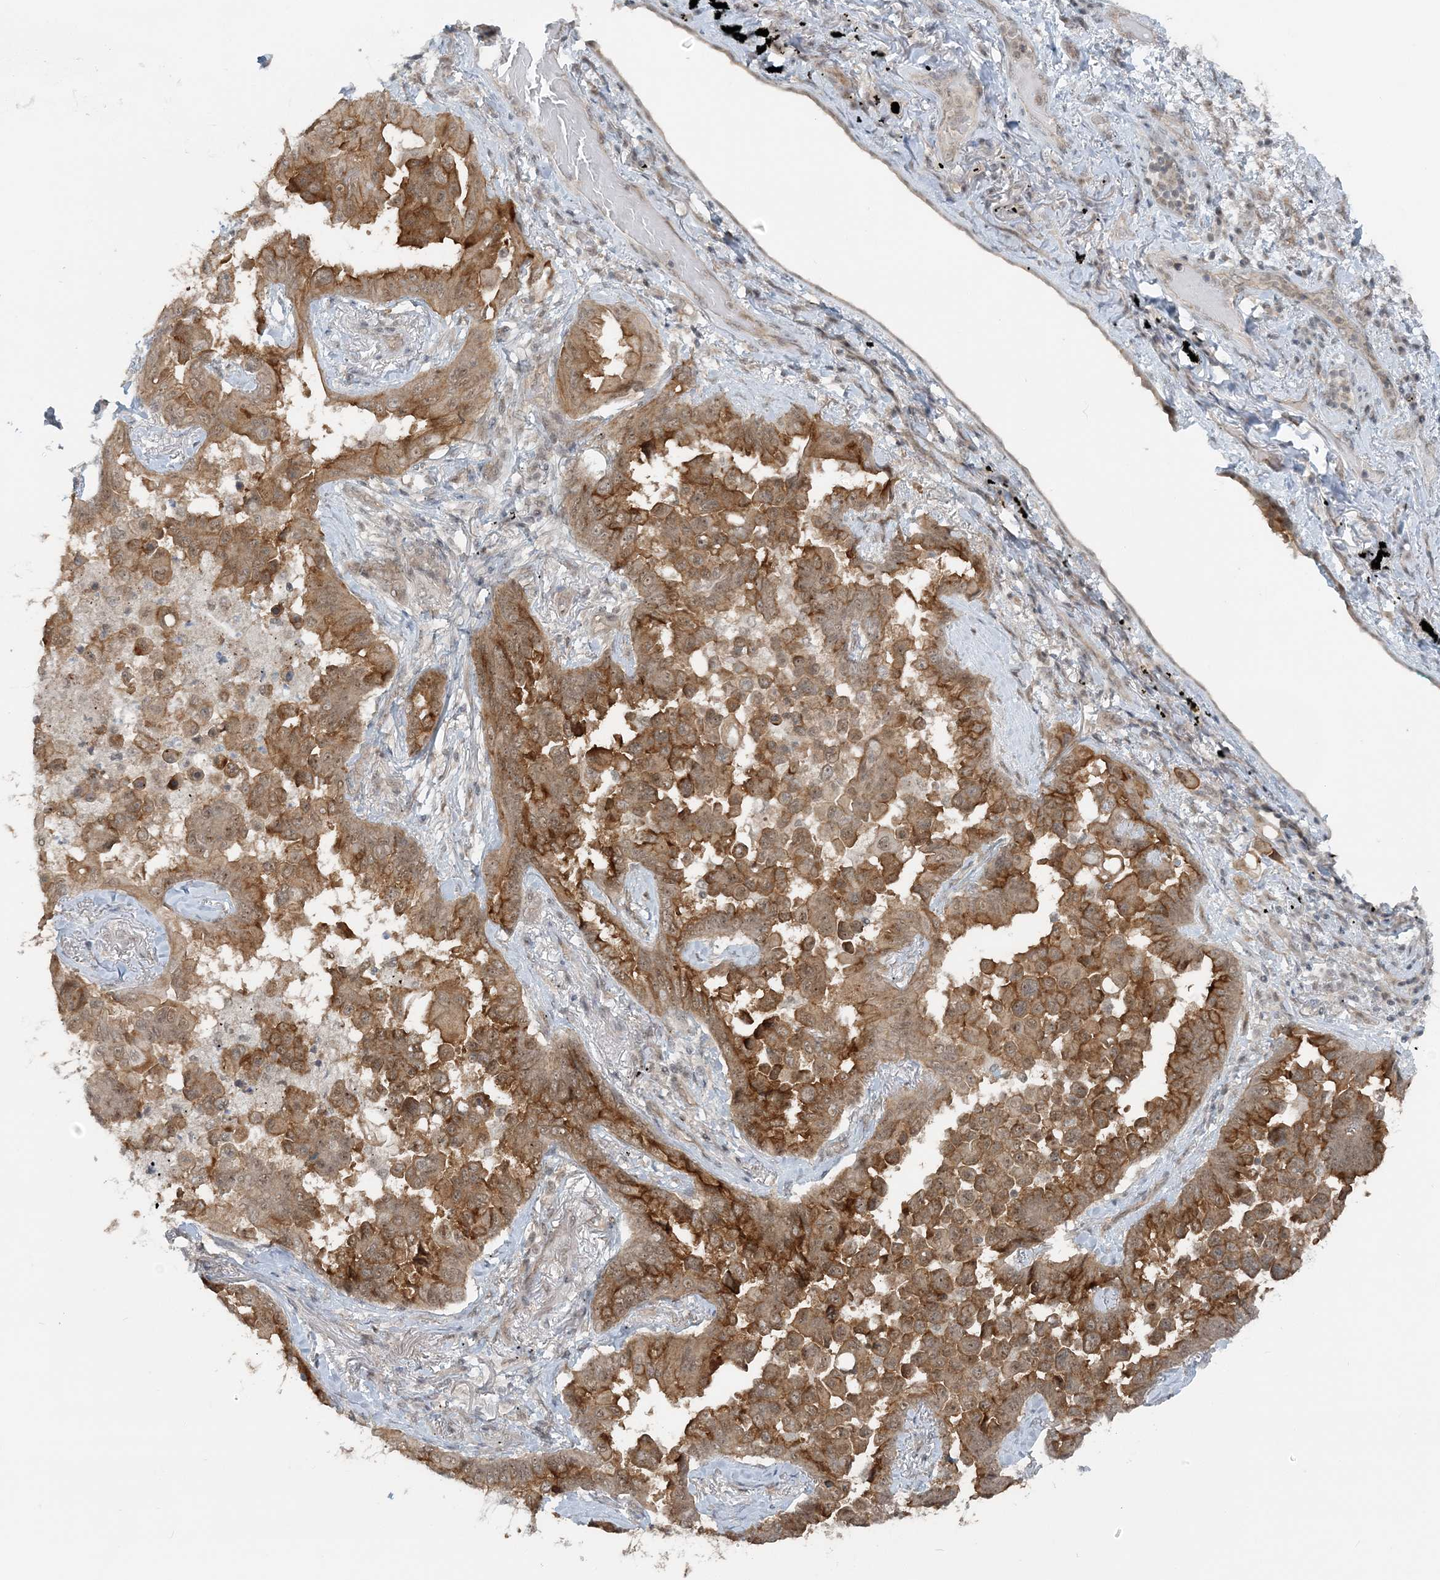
{"staining": {"intensity": "moderate", "quantity": ">75%", "location": "cytoplasmic/membranous"}, "tissue": "lung cancer", "cell_type": "Tumor cells", "image_type": "cancer", "snomed": [{"axis": "morphology", "description": "Adenocarcinoma, NOS"}, {"axis": "topography", "description": "Lung"}], "caption": "High-magnification brightfield microscopy of adenocarcinoma (lung) stained with DAB (brown) and counterstained with hematoxylin (blue). tumor cells exhibit moderate cytoplasmic/membranous staining is appreciated in about>75% of cells. (IHC, brightfield microscopy, high magnification).", "gene": "ATP11A", "patient": {"sex": "female", "age": 67}}